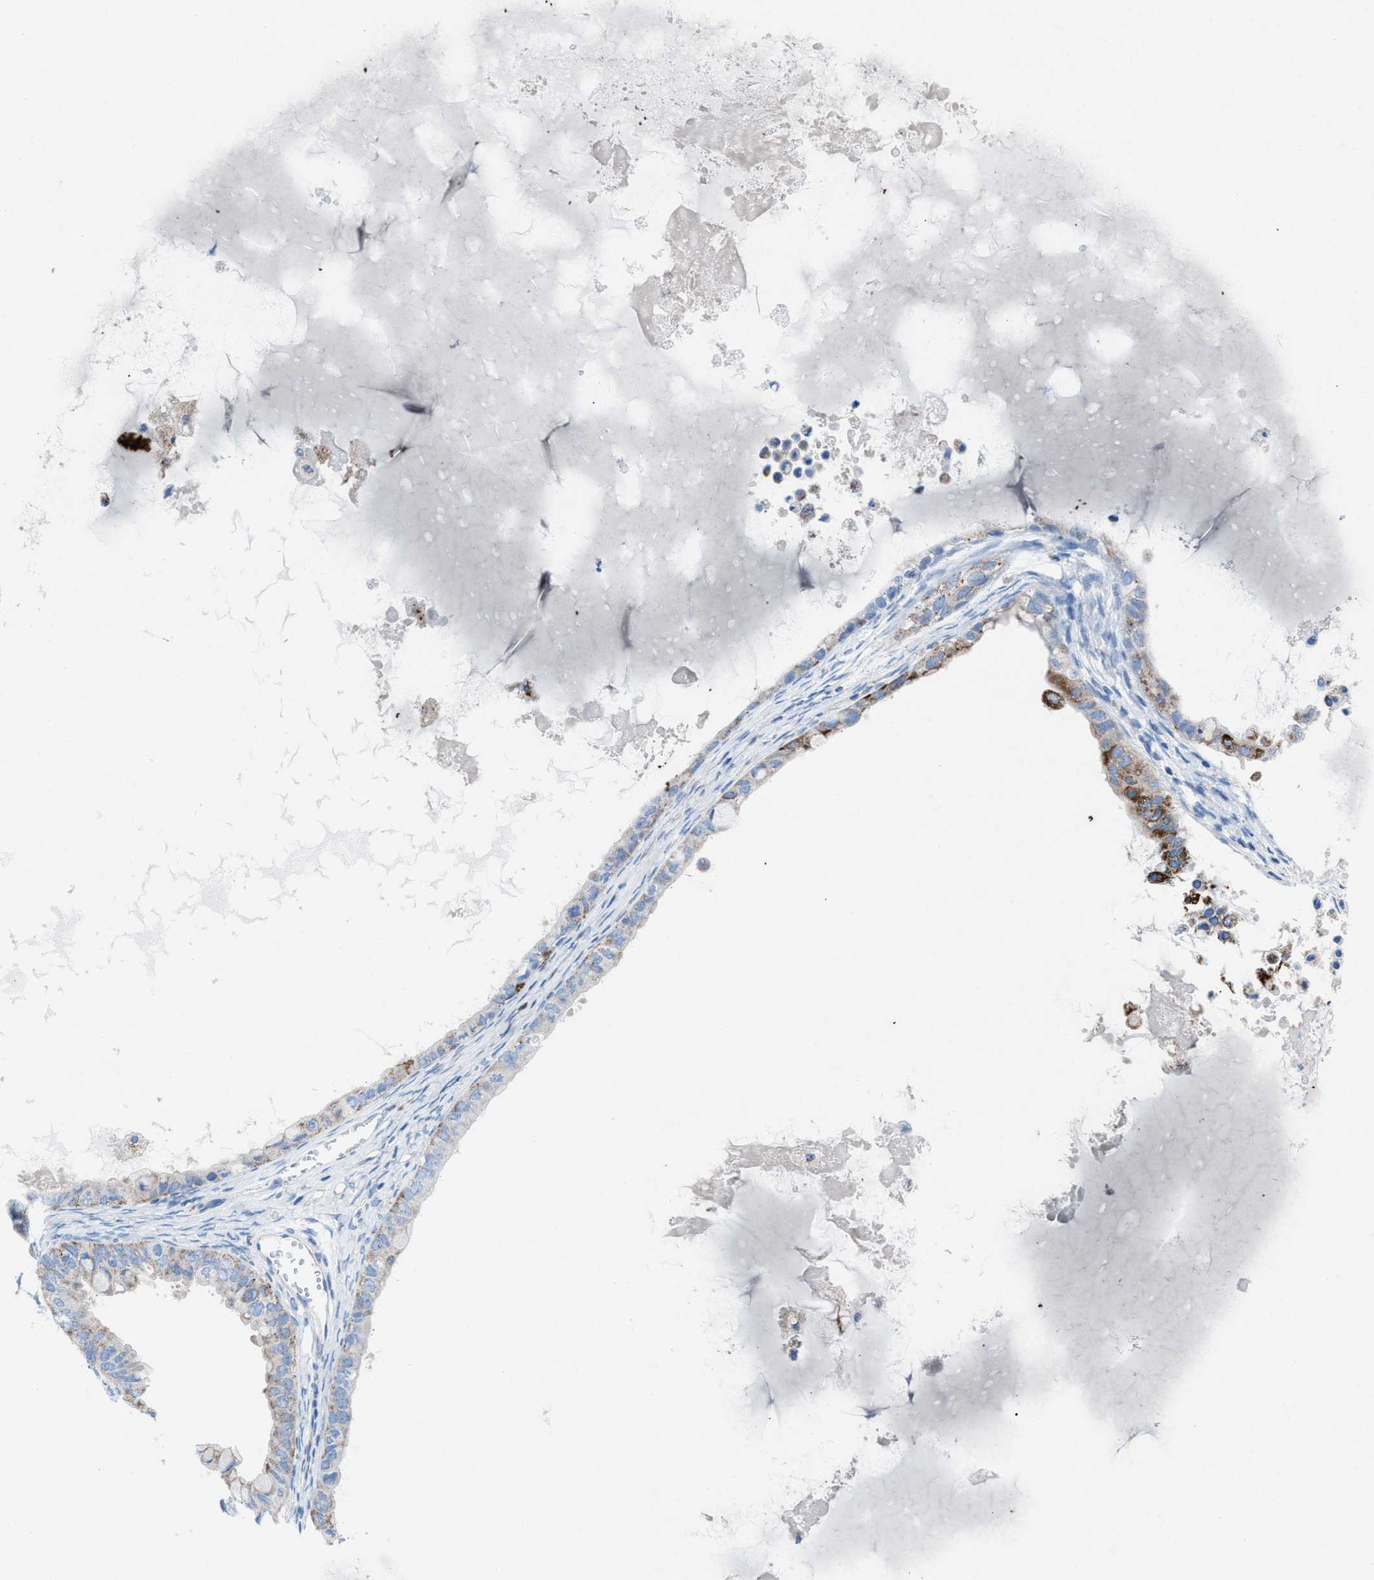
{"staining": {"intensity": "moderate", "quantity": "<25%", "location": "cytoplasmic/membranous"}, "tissue": "ovarian cancer", "cell_type": "Tumor cells", "image_type": "cancer", "snomed": [{"axis": "morphology", "description": "Cystadenocarcinoma, mucinous, NOS"}, {"axis": "topography", "description": "Ovary"}], "caption": "Ovarian cancer (mucinous cystadenocarcinoma) tissue displays moderate cytoplasmic/membranous staining in approximately <25% of tumor cells, visualized by immunohistochemistry.", "gene": "CD1B", "patient": {"sex": "female", "age": 80}}